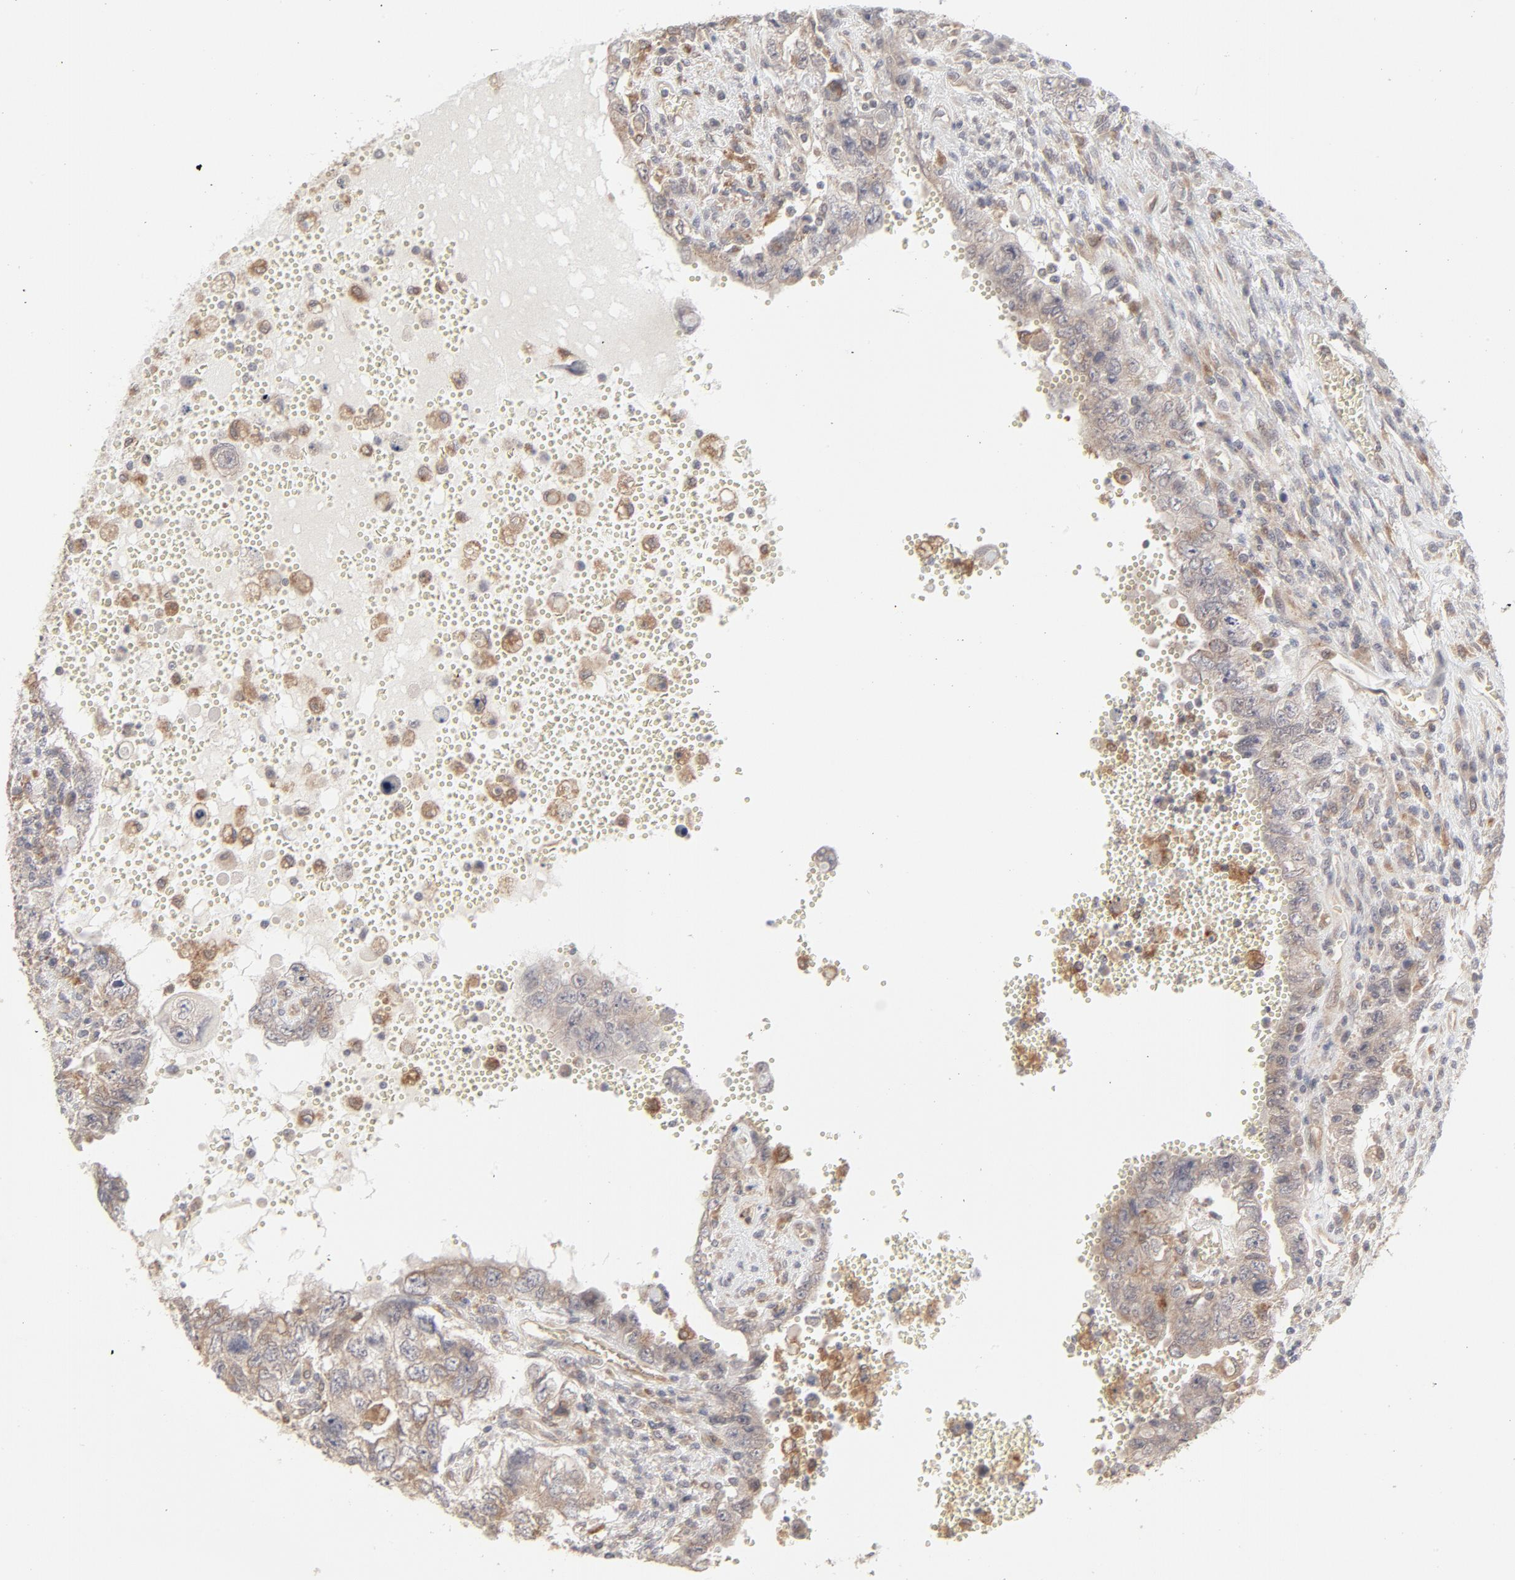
{"staining": {"intensity": "moderate", "quantity": ">75%", "location": "cytoplasmic/membranous"}, "tissue": "testis cancer", "cell_type": "Tumor cells", "image_type": "cancer", "snomed": [{"axis": "morphology", "description": "Carcinoma, Embryonal, NOS"}, {"axis": "topography", "description": "Testis"}], "caption": "Immunohistochemistry (DAB) staining of testis cancer (embryonal carcinoma) shows moderate cytoplasmic/membranous protein expression in approximately >75% of tumor cells.", "gene": "RAB5C", "patient": {"sex": "male", "age": 26}}